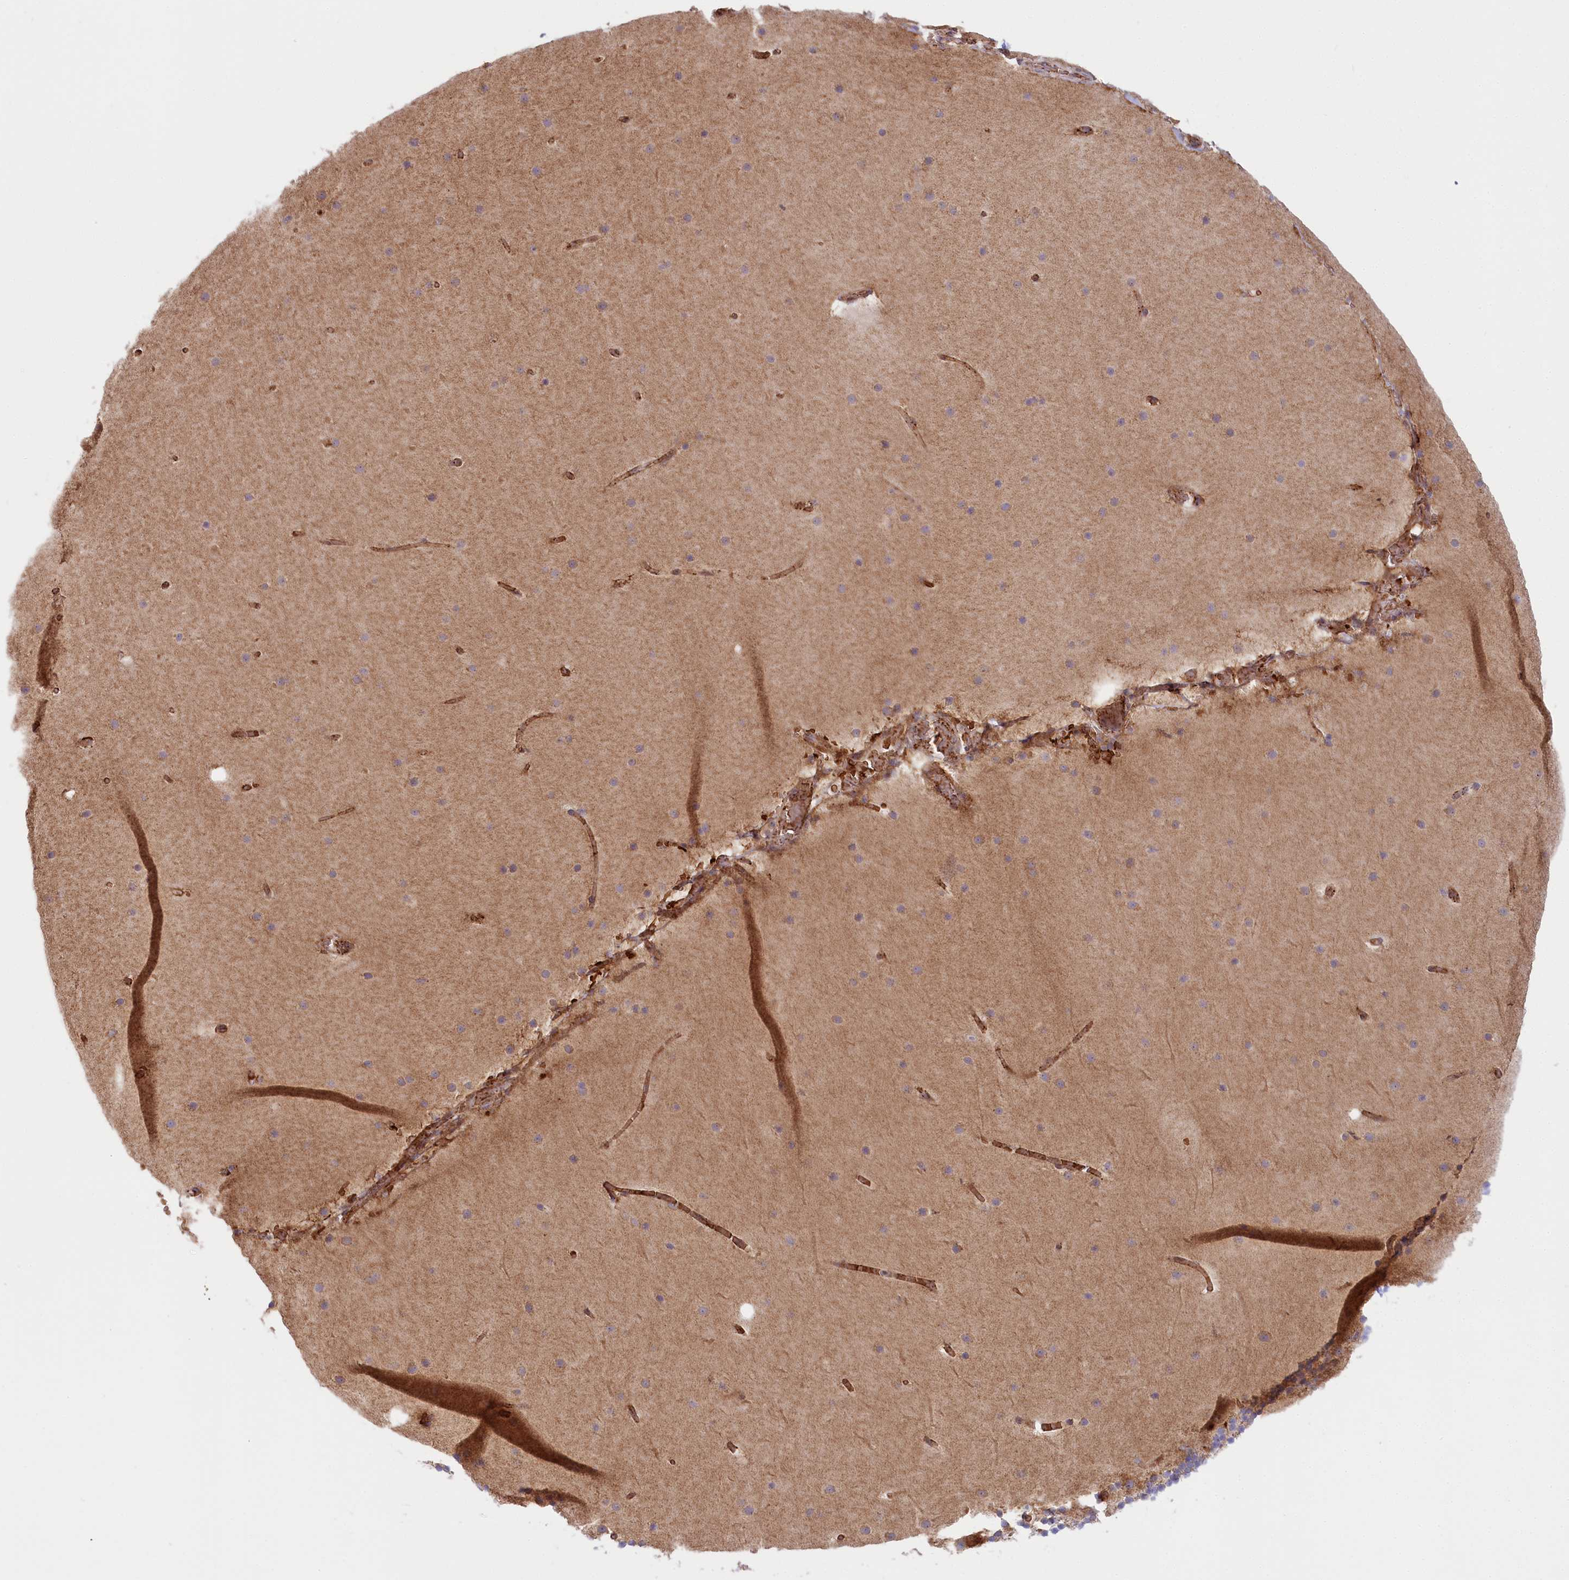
{"staining": {"intensity": "moderate", "quantity": "<25%", "location": "cytoplasmic/membranous"}, "tissue": "cerebellum", "cell_type": "Cells in granular layer", "image_type": "normal", "snomed": [{"axis": "morphology", "description": "Normal tissue, NOS"}, {"axis": "topography", "description": "Cerebellum"}], "caption": "The immunohistochemical stain shows moderate cytoplasmic/membranous positivity in cells in granular layer of benign cerebellum.", "gene": "COMMD3", "patient": {"sex": "male", "age": 57}}